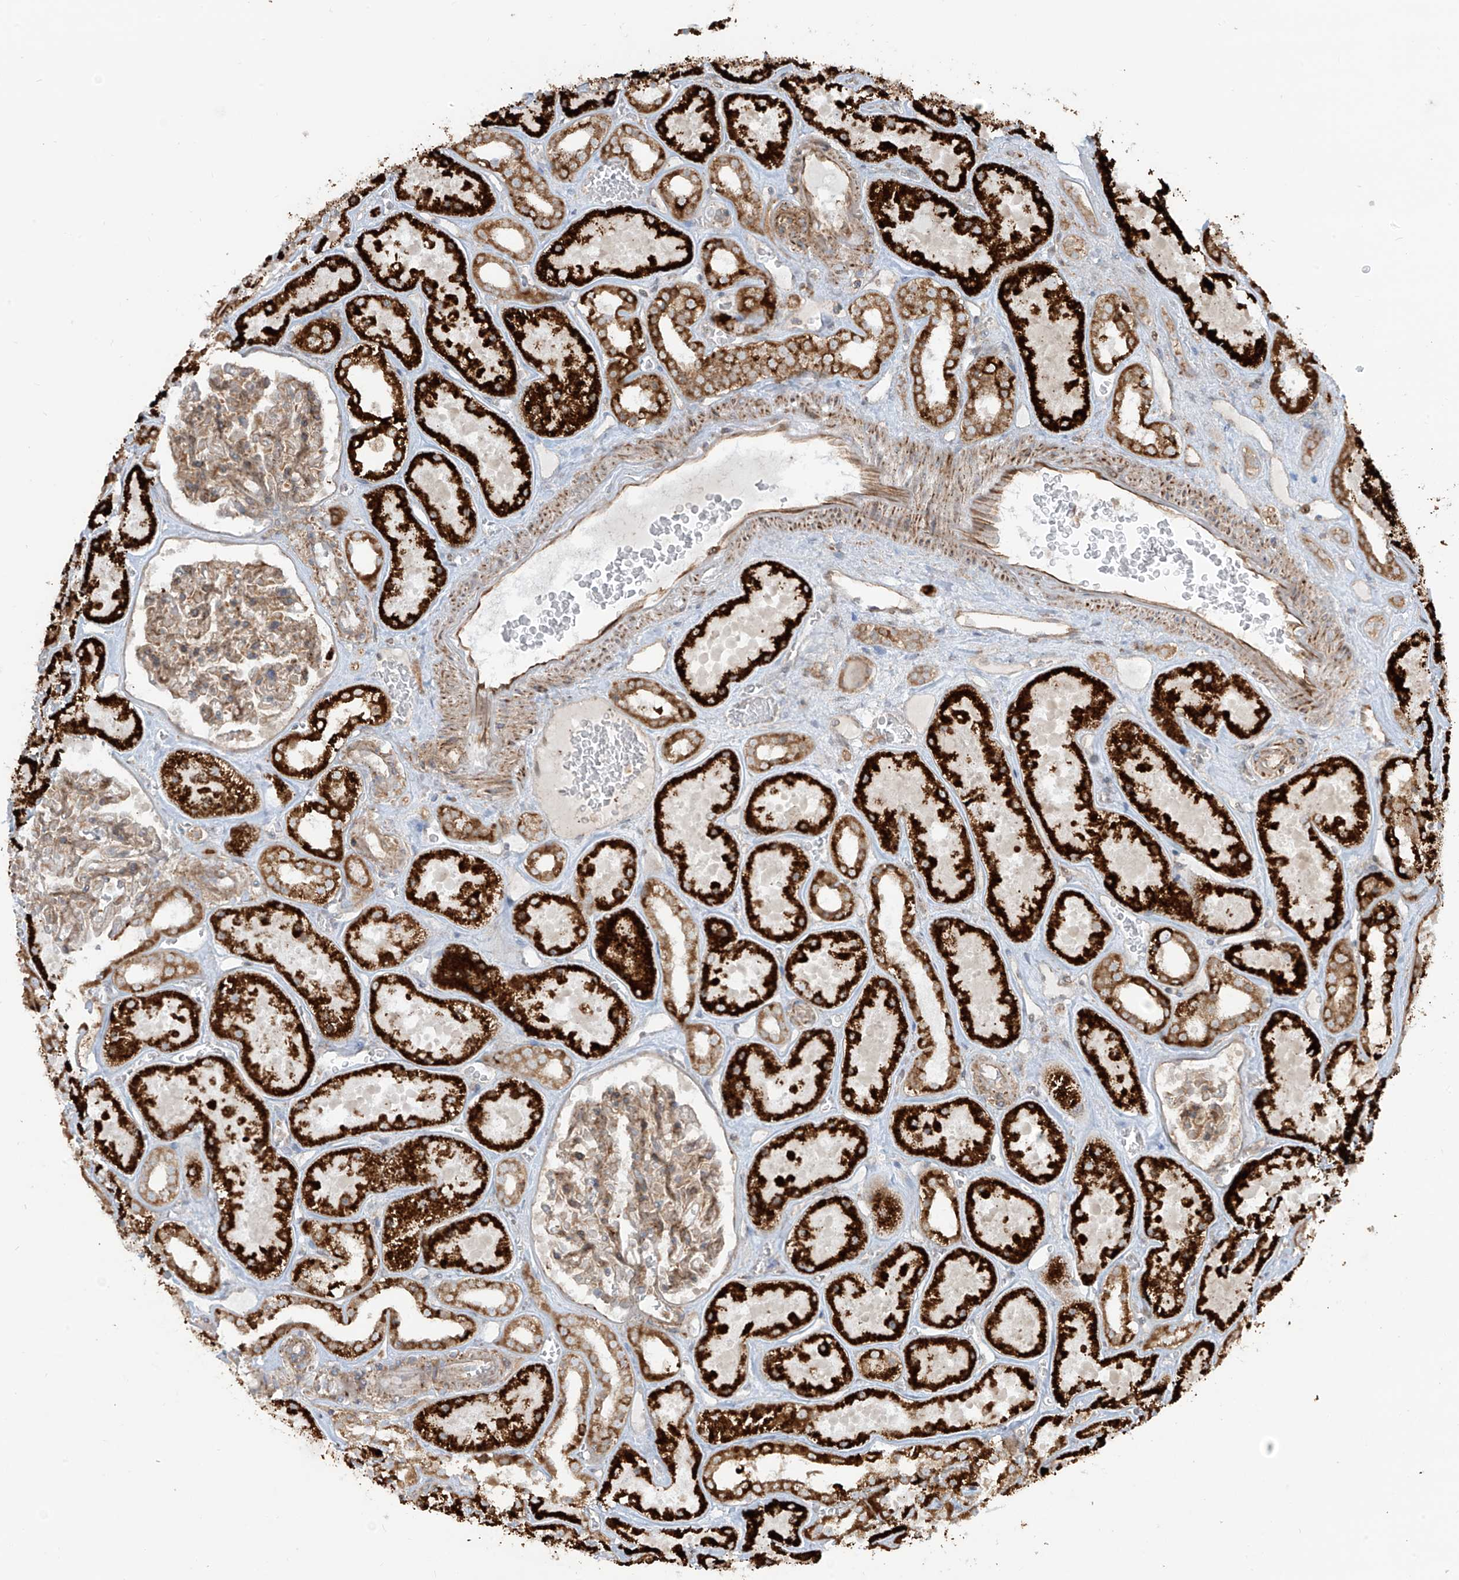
{"staining": {"intensity": "moderate", "quantity": ">75%", "location": "cytoplasmic/membranous"}, "tissue": "kidney", "cell_type": "Cells in glomeruli", "image_type": "normal", "snomed": [{"axis": "morphology", "description": "Normal tissue, NOS"}, {"axis": "topography", "description": "Kidney"}], "caption": "DAB immunohistochemical staining of unremarkable kidney exhibits moderate cytoplasmic/membranous protein positivity in approximately >75% of cells in glomeruli. (brown staining indicates protein expression, while blue staining denotes nuclei).", "gene": "EIF5B", "patient": {"sex": "female", "age": 41}}